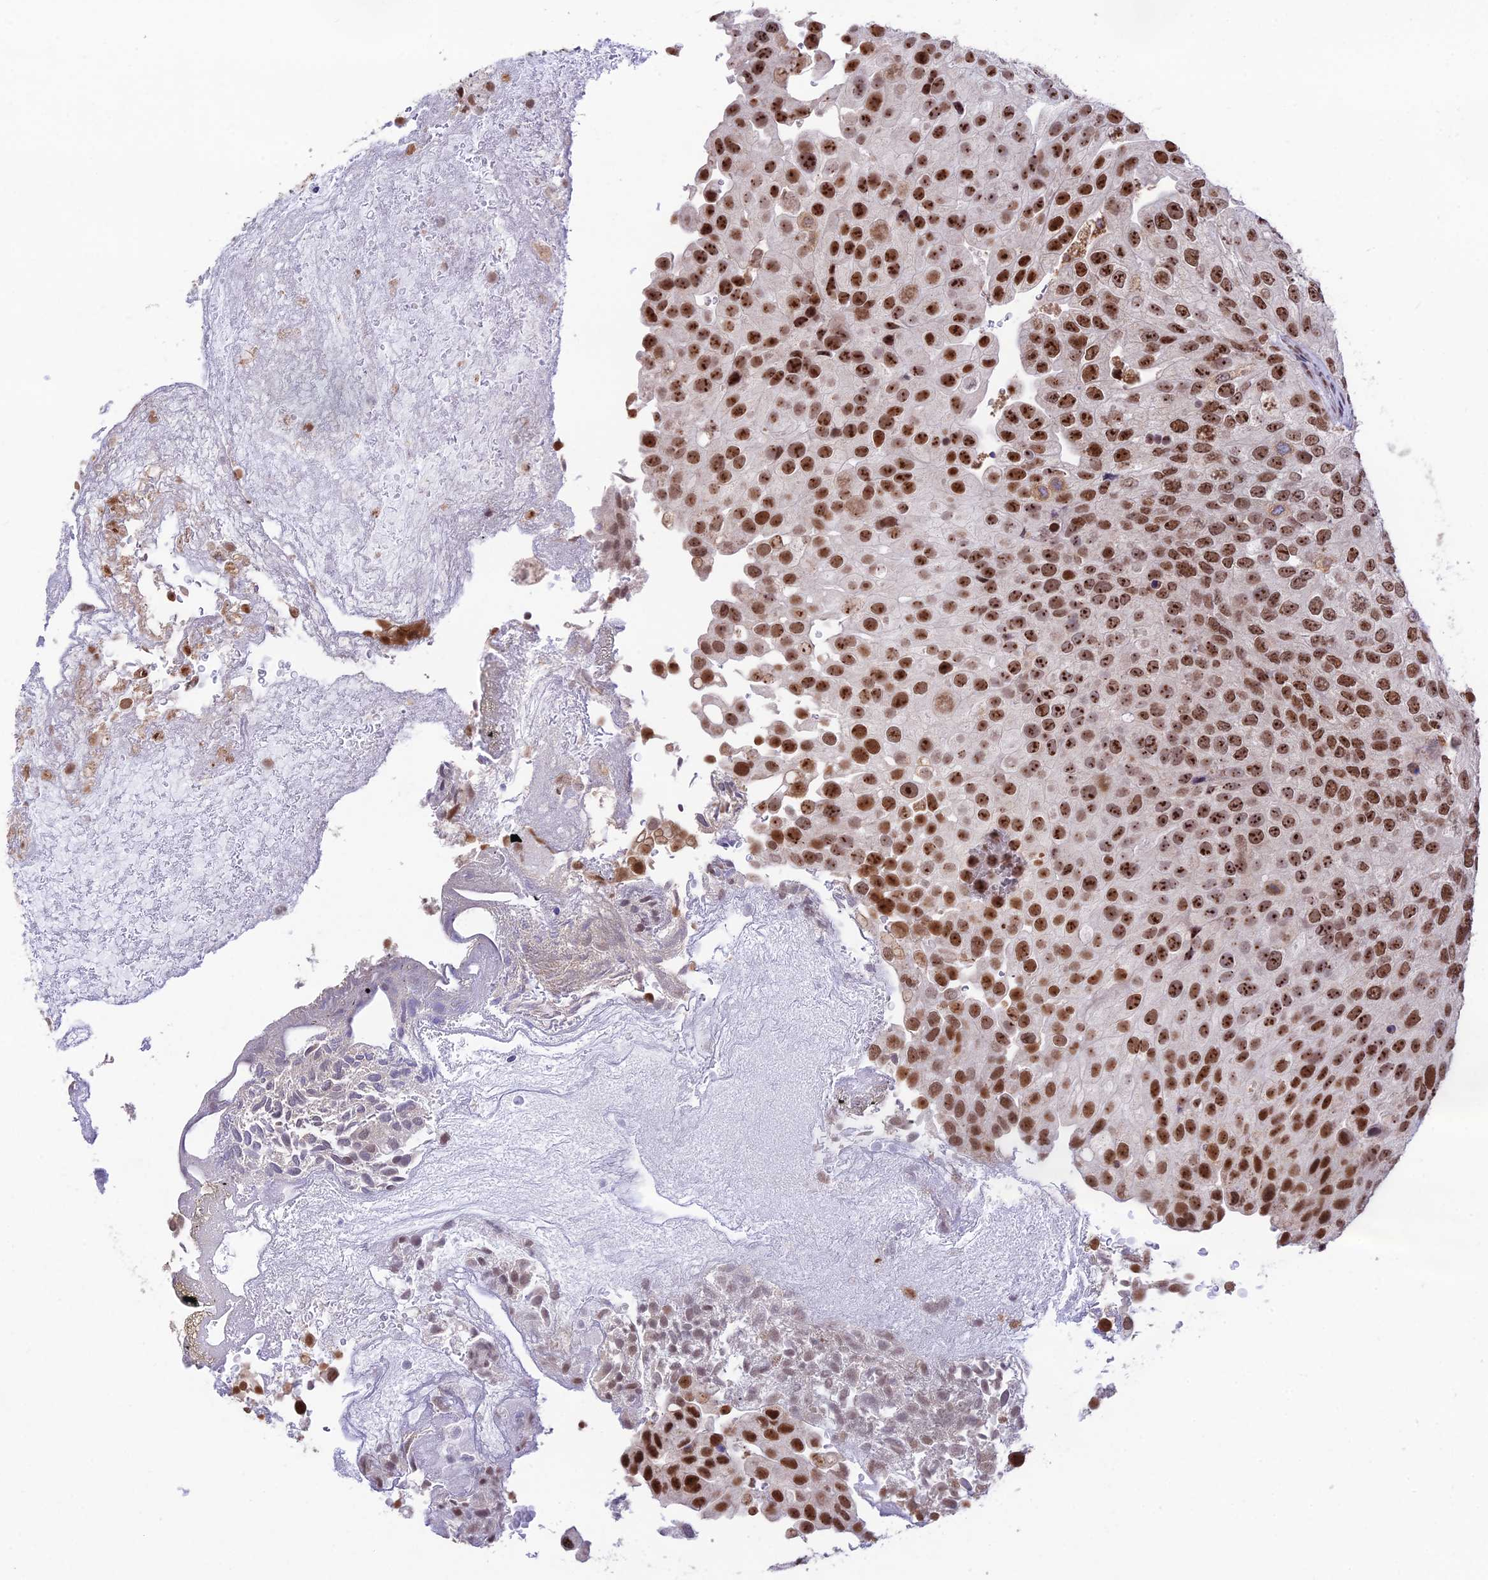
{"staining": {"intensity": "moderate", "quantity": ">75%", "location": "nuclear"}, "tissue": "urothelial cancer", "cell_type": "Tumor cells", "image_type": "cancer", "snomed": [{"axis": "morphology", "description": "Urothelial carcinoma, Low grade"}, {"axis": "topography", "description": "Urinary bladder"}], "caption": "Urothelial carcinoma (low-grade) stained for a protein (brown) reveals moderate nuclear positive positivity in about >75% of tumor cells.", "gene": "THOC7", "patient": {"sex": "male", "age": 78}}